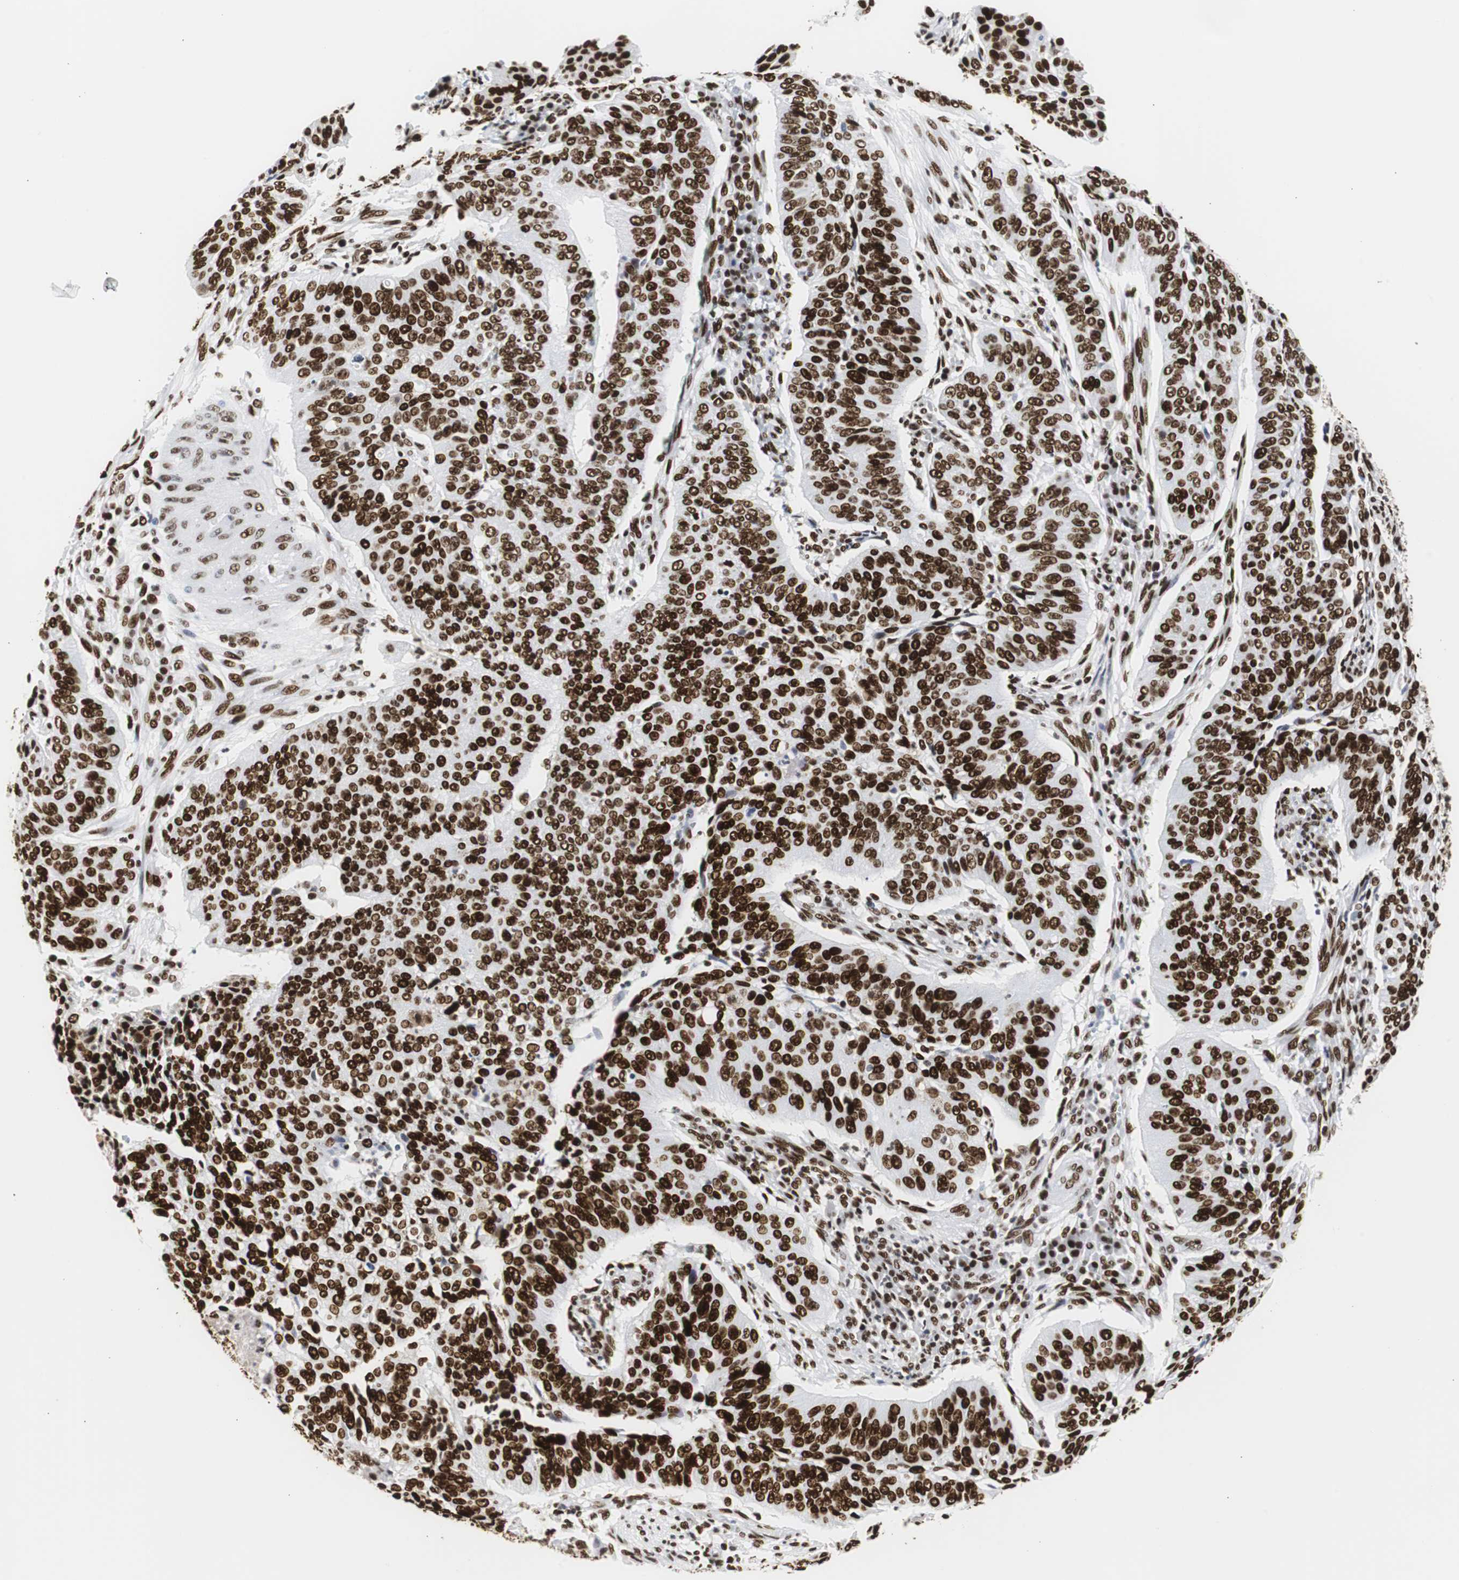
{"staining": {"intensity": "strong", "quantity": ">75%", "location": "nuclear"}, "tissue": "cervical cancer", "cell_type": "Tumor cells", "image_type": "cancer", "snomed": [{"axis": "morphology", "description": "Squamous cell carcinoma, NOS"}, {"axis": "topography", "description": "Cervix"}], "caption": "DAB (3,3'-diaminobenzidine) immunohistochemical staining of cervical squamous cell carcinoma displays strong nuclear protein positivity in about >75% of tumor cells.", "gene": "HNRNPH2", "patient": {"sex": "female", "age": 39}}